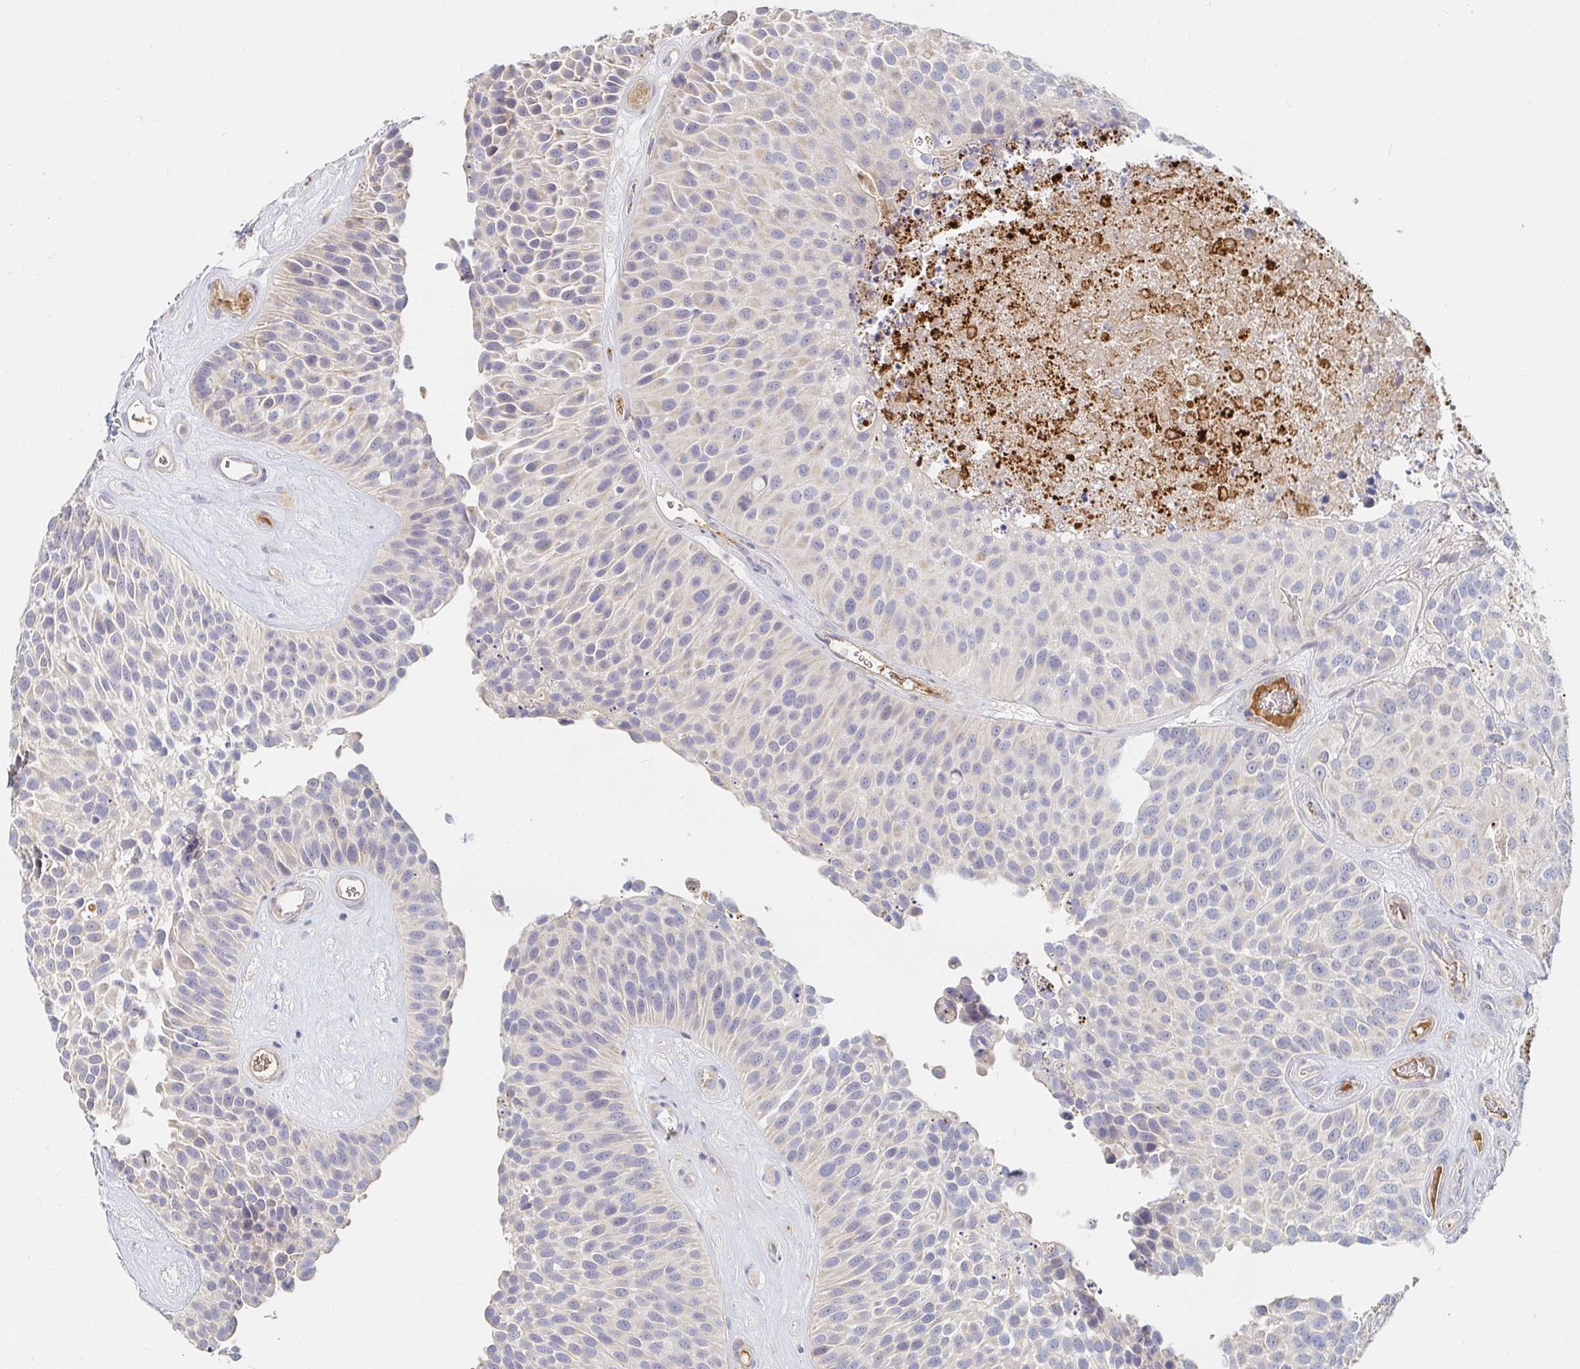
{"staining": {"intensity": "negative", "quantity": "none", "location": "none"}, "tissue": "urothelial cancer", "cell_type": "Tumor cells", "image_type": "cancer", "snomed": [{"axis": "morphology", "description": "Urothelial carcinoma, Low grade"}, {"axis": "topography", "description": "Urinary bladder"}], "caption": "IHC histopathology image of neoplastic tissue: urothelial cancer stained with DAB shows no significant protein expression in tumor cells. (DAB (3,3'-diaminobenzidine) immunohistochemistry, high magnification).", "gene": "NME9", "patient": {"sex": "male", "age": 76}}